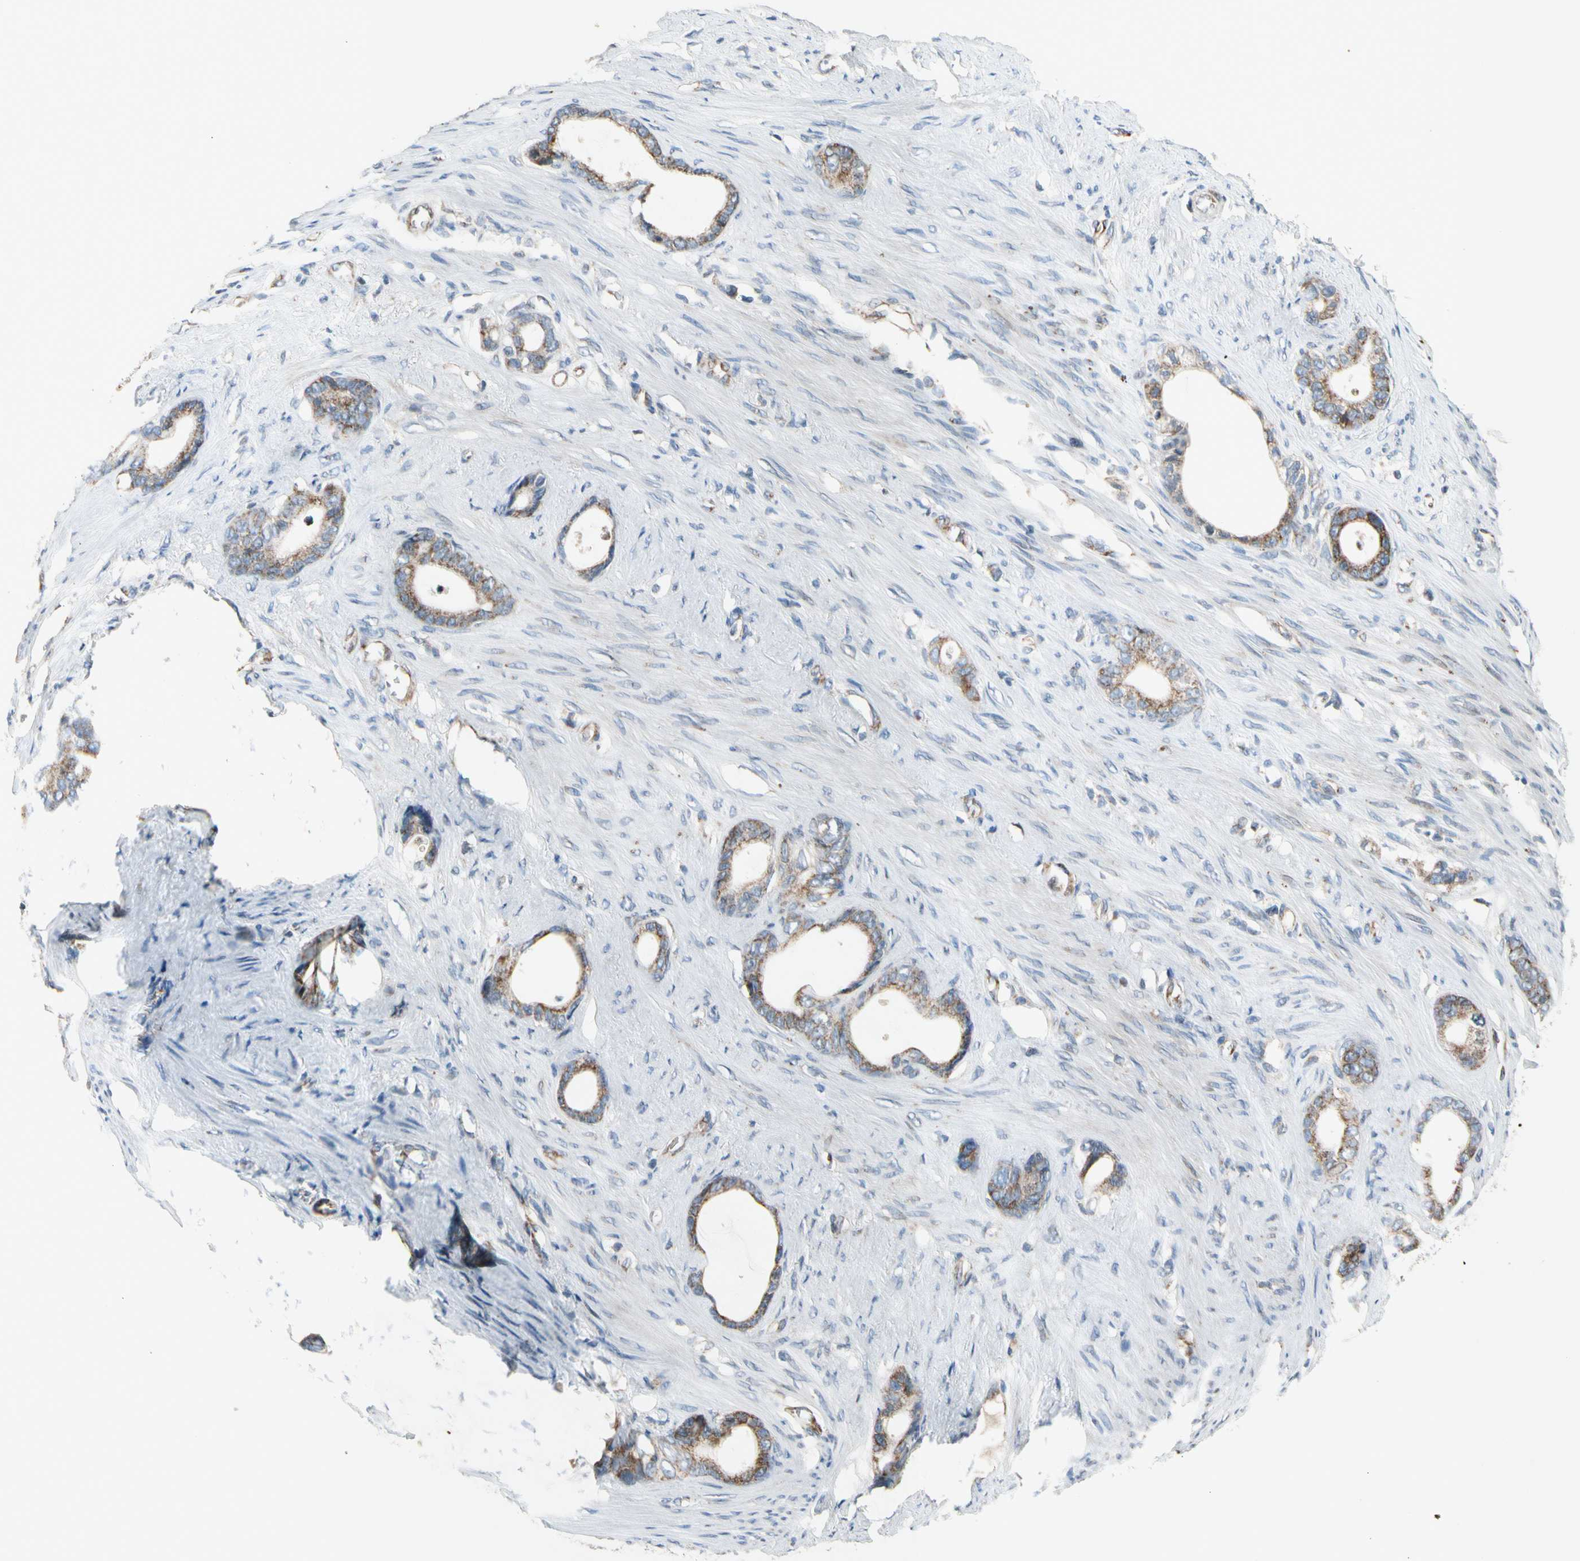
{"staining": {"intensity": "moderate", "quantity": ">75%", "location": "cytoplasmic/membranous"}, "tissue": "stomach cancer", "cell_type": "Tumor cells", "image_type": "cancer", "snomed": [{"axis": "morphology", "description": "Adenocarcinoma, NOS"}, {"axis": "topography", "description": "Stomach"}], "caption": "Tumor cells demonstrate medium levels of moderate cytoplasmic/membranous positivity in approximately >75% of cells in human adenocarcinoma (stomach).", "gene": "NPHP3", "patient": {"sex": "female", "age": 75}}